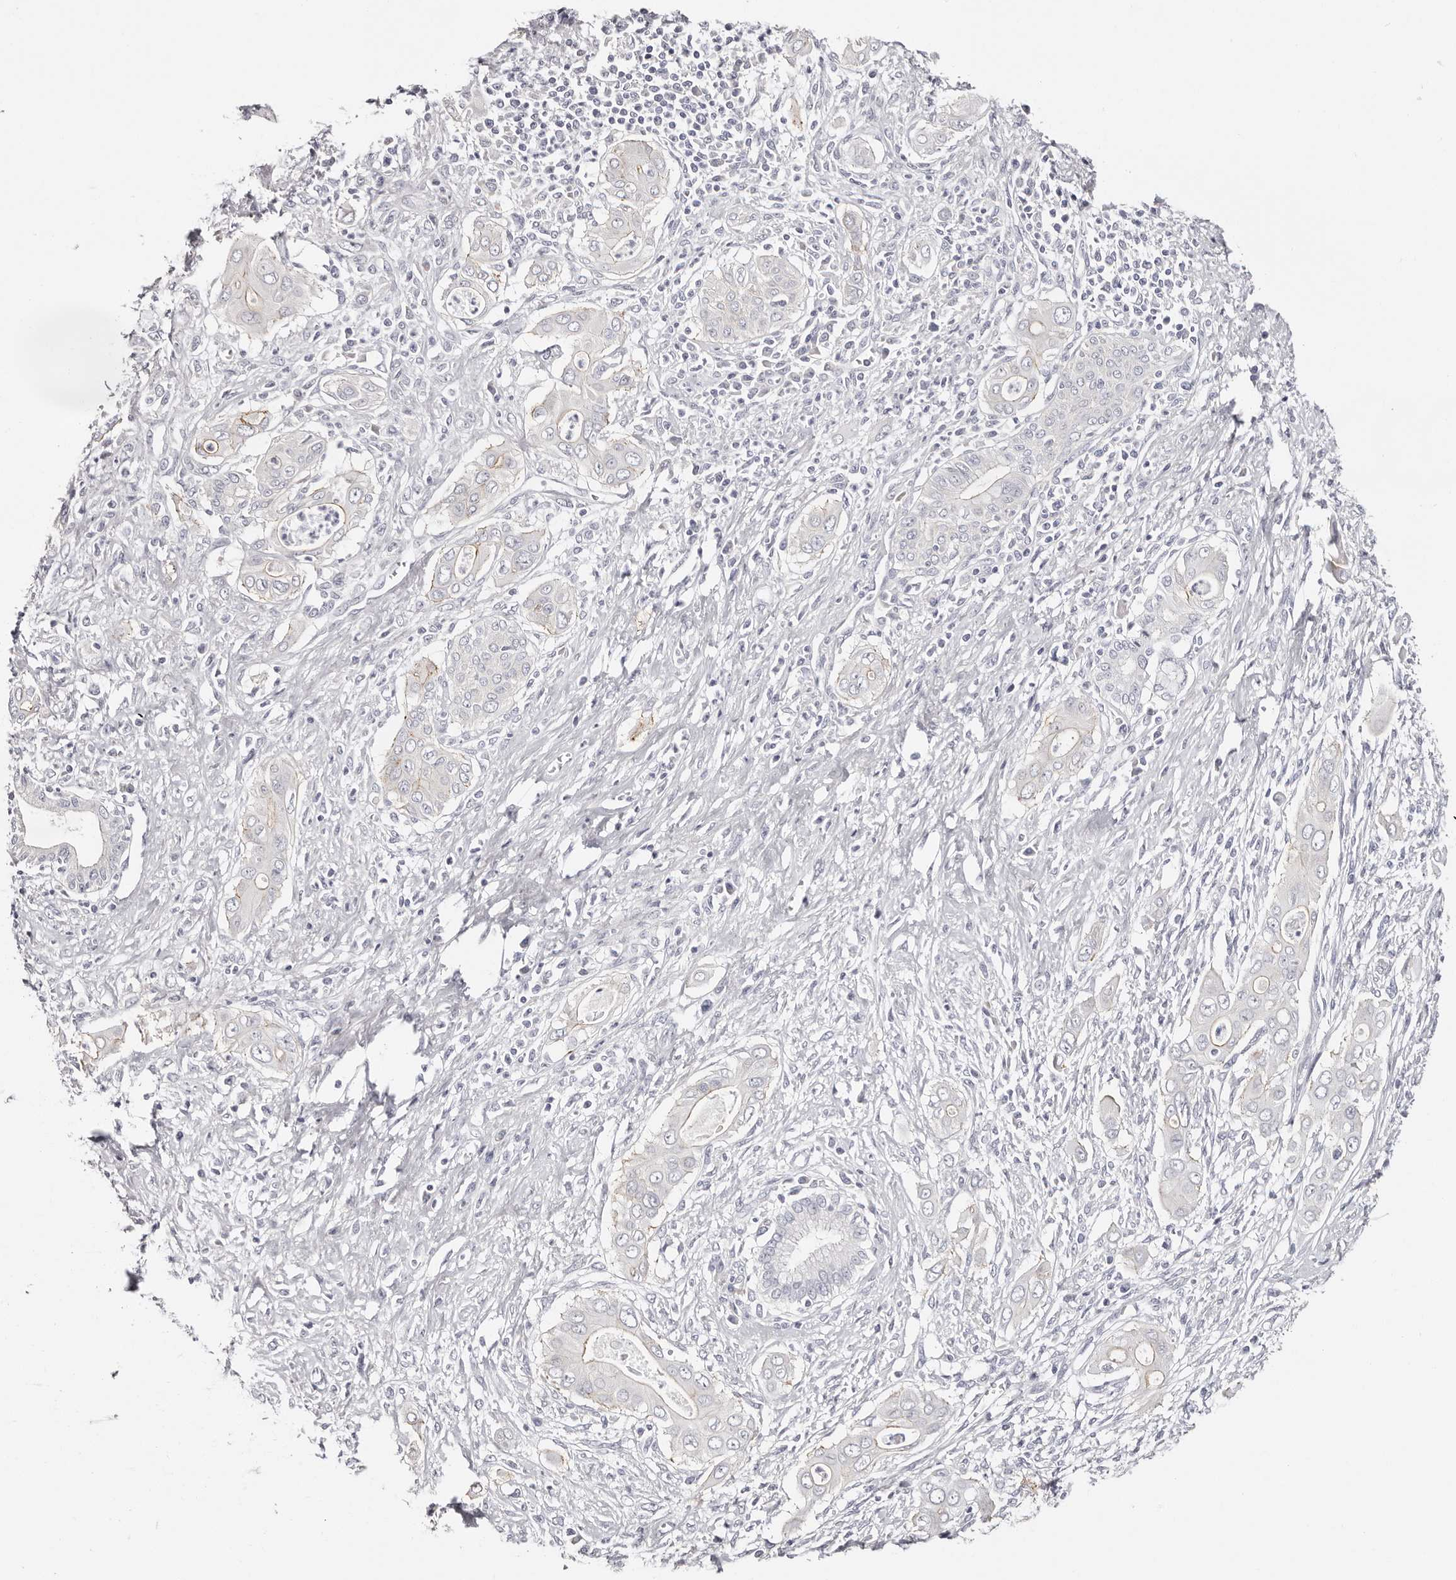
{"staining": {"intensity": "negative", "quantity": "none", "location": "none"}, "tissue": "pancreatic cancer", "cell_type": "Tumor cells", "image_type": "cancer", "snomed": [{"axis": "morphology", "description": "Adenocarcinoma, NOS"}, {"axis": "topography", "description": "Pancreas"}], "caption": "DAB immunohistochemical staining of human adenocarcinoma (pancreatic) demonstrates no significant staining in tumor cells.", "gene": "ROM1", "patient": {"sex": "male", "age": 58}}